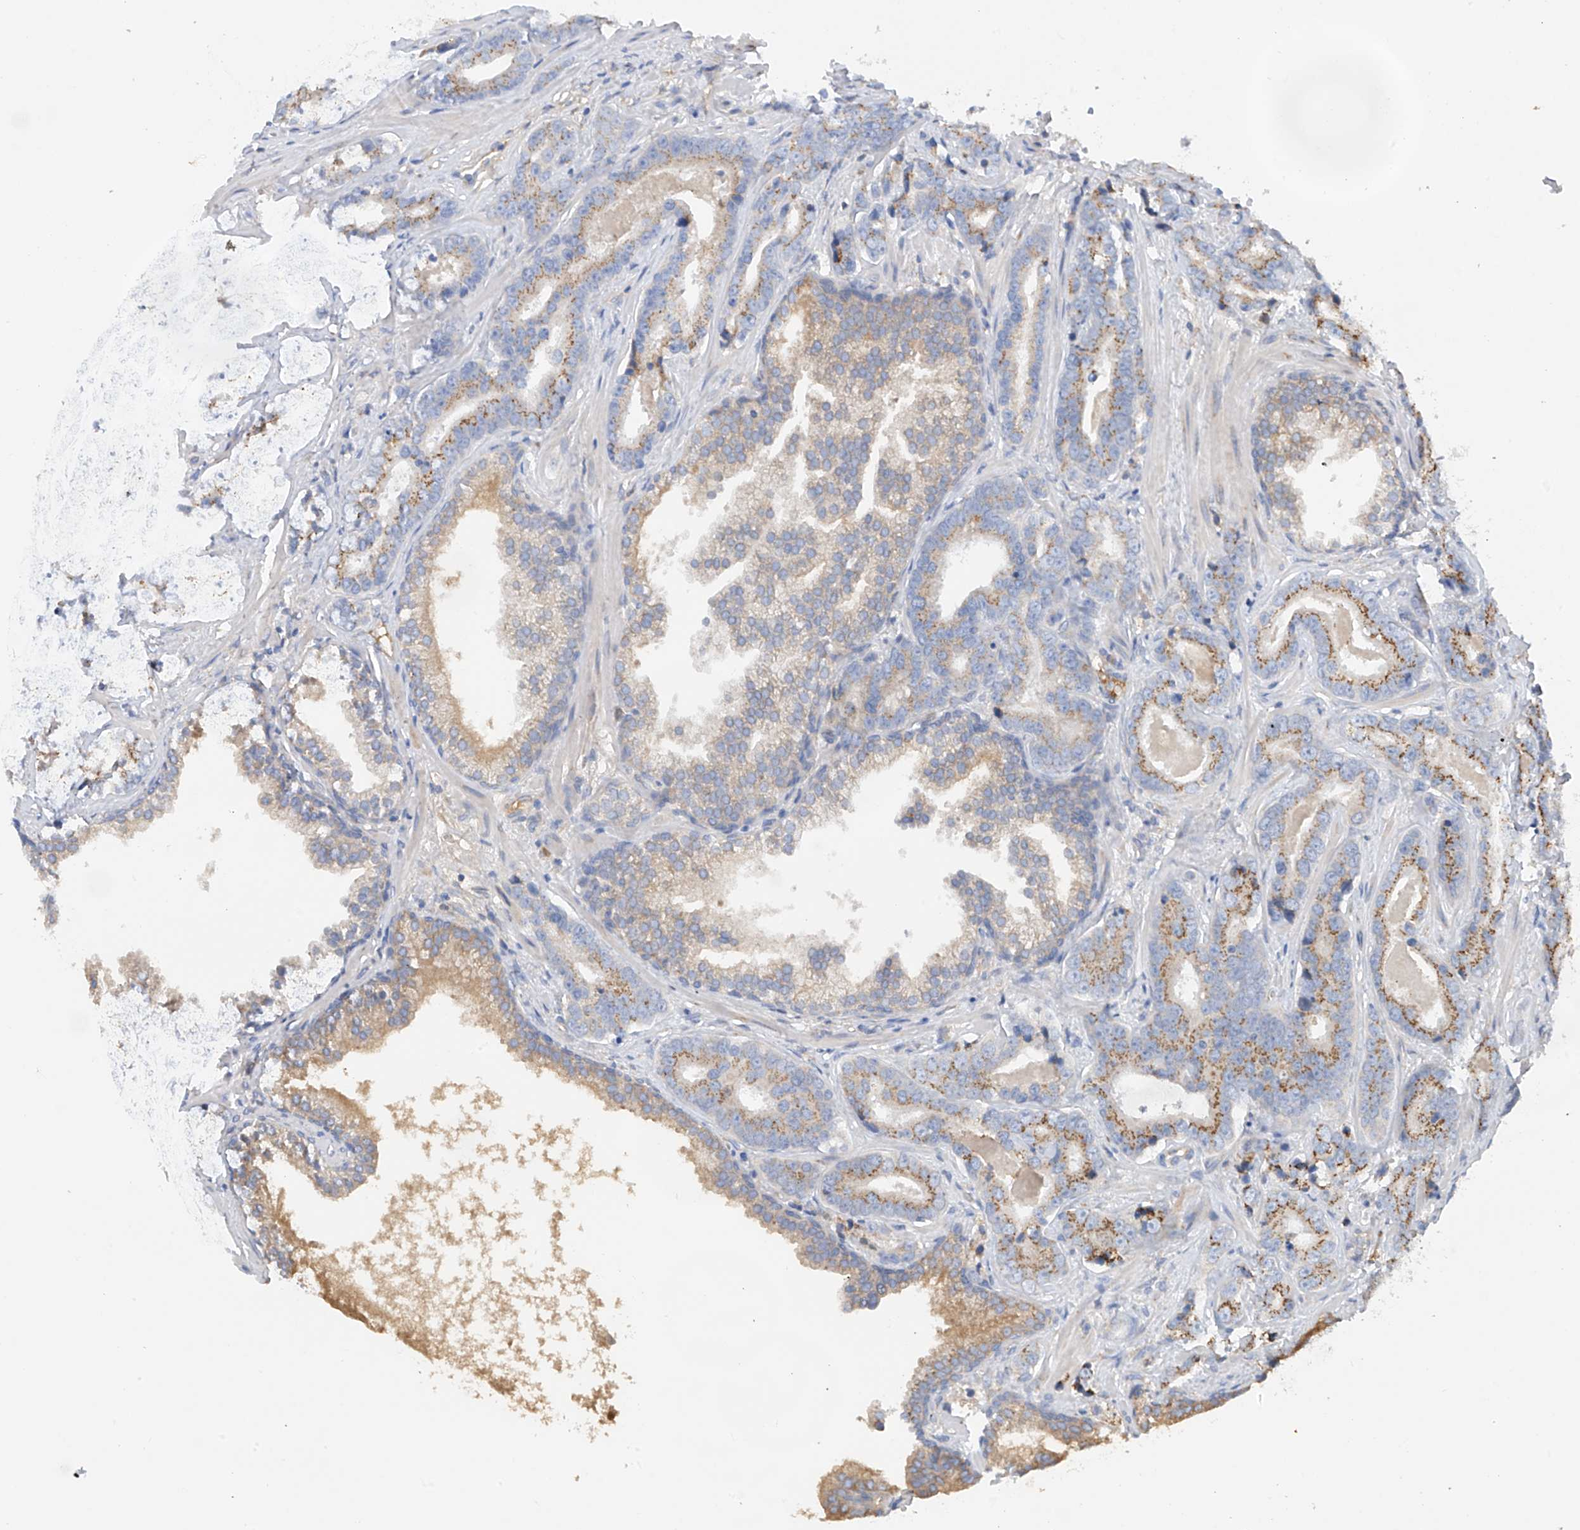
{"staining": {"intensity": "moderate", "quantity": "25%-75%", "location": "cytoplasmic/membranous"}, "tissue": "prostate cancer", "cell_type": "Tumor cells", "image_type": "cancer", "snomed": [{"axis": "morphology", "description": "Adenocarcinoma, High grade"}, {"axis": "topography", "description": "Prostate"}], "caption": "Protein expression analysis of human prostate high-grade adenocarcinoma reveals moderate cytoplasmic/membranous expression in approximately 25%-75% of tumor cells.", "gene": "SLC5A11", "patient": {"sex": "male", "age": 62}}